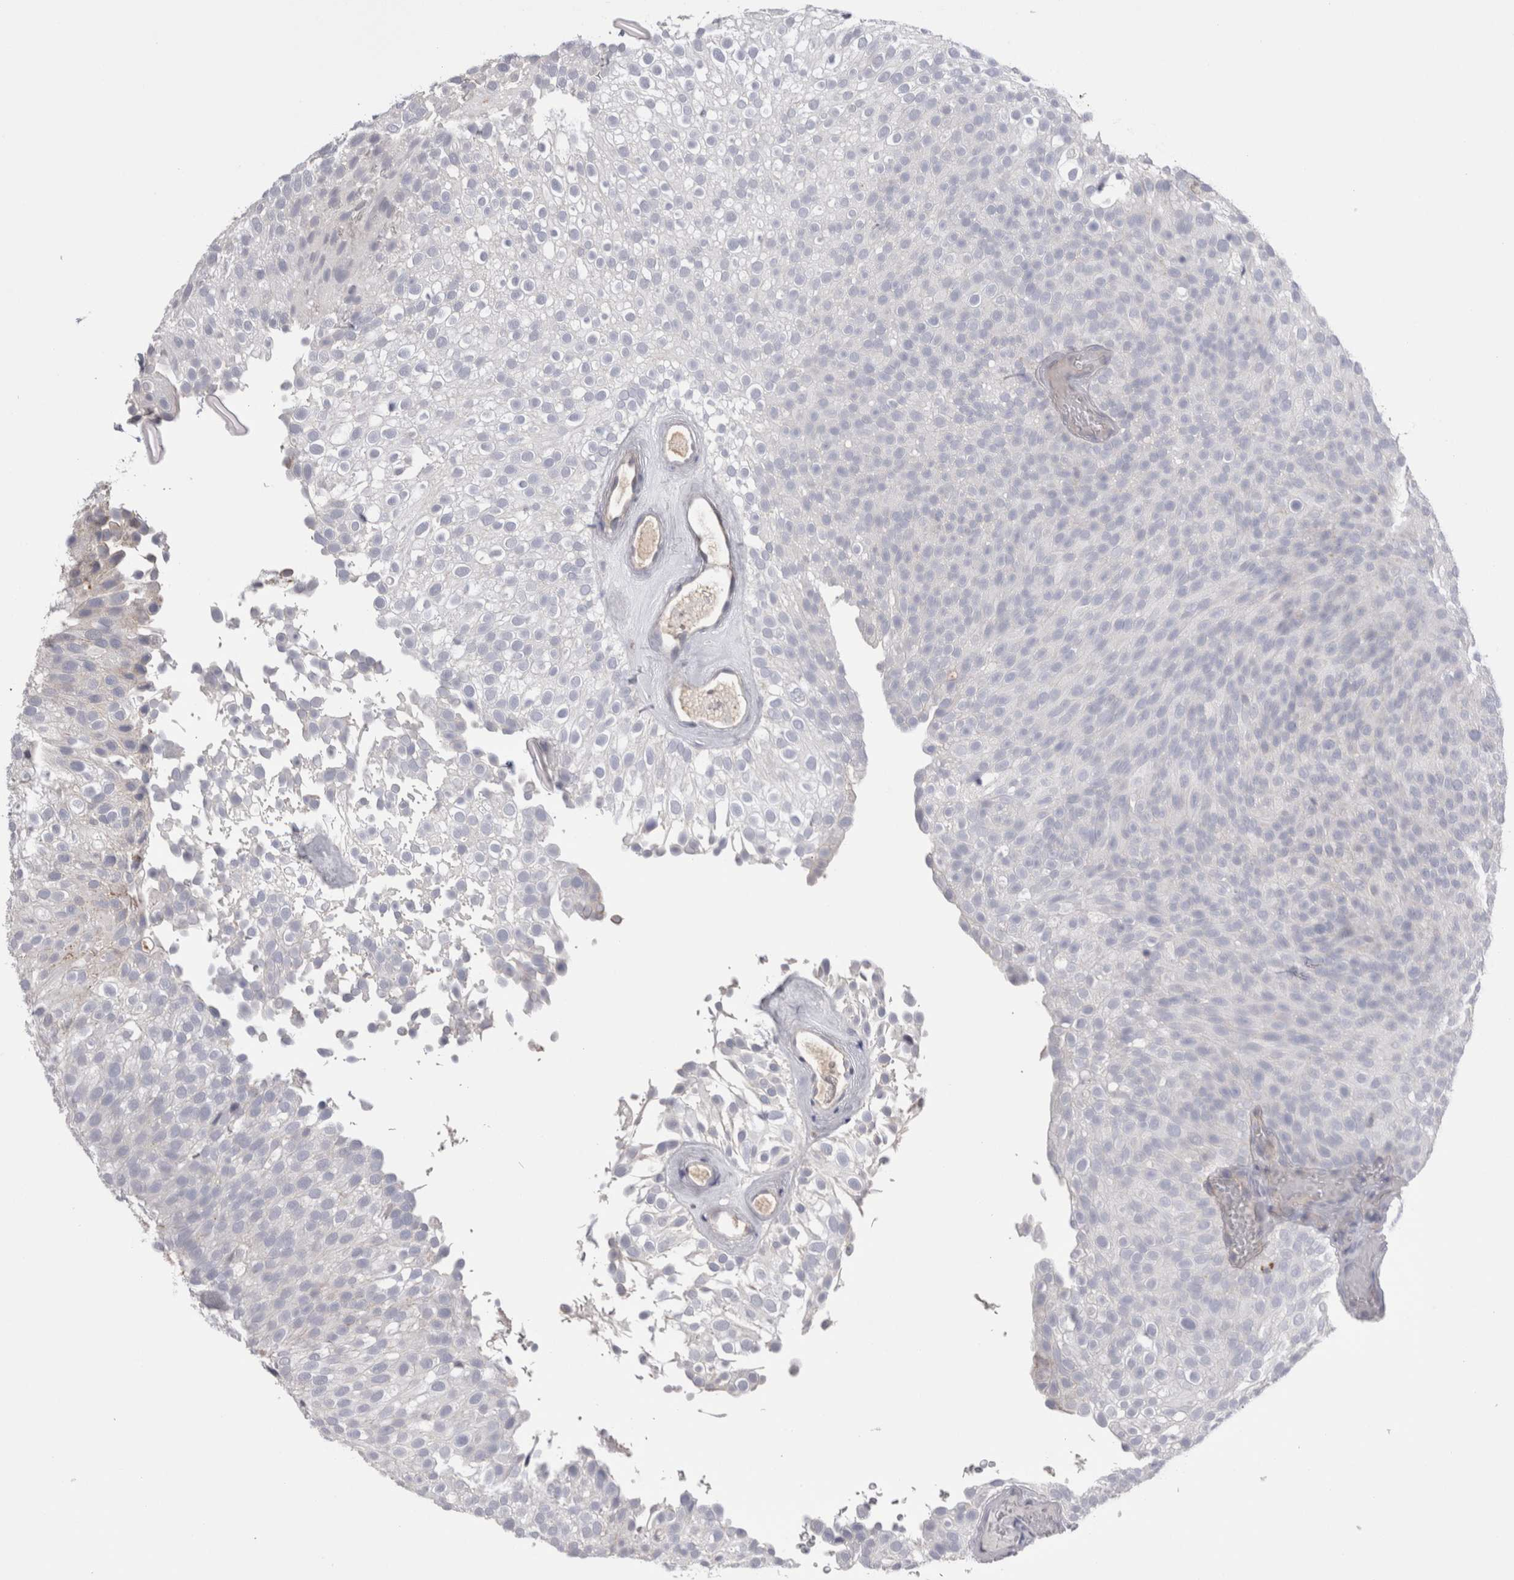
{"staining": {"intensity": "negative", "quantity": "none", "location": "none"}, "tissue": "urothelial cancer", "cell_type": "Tumor cells", "image_type": "cancer", "snomed": [{"axis": "morphology", "description": "Urothelial carcinoma, Low grade"}, {"axis": "topography", "description": "Urinary bladder"}], "caption": "An immunohistochemistry image of urothelial carcinoma (low-grade) is shown. There is no staining in tumor cells of urothelial carcinoma (low-grade).", "gene": "EPDR1", "patient": {"sex": "male", "age": 78}}